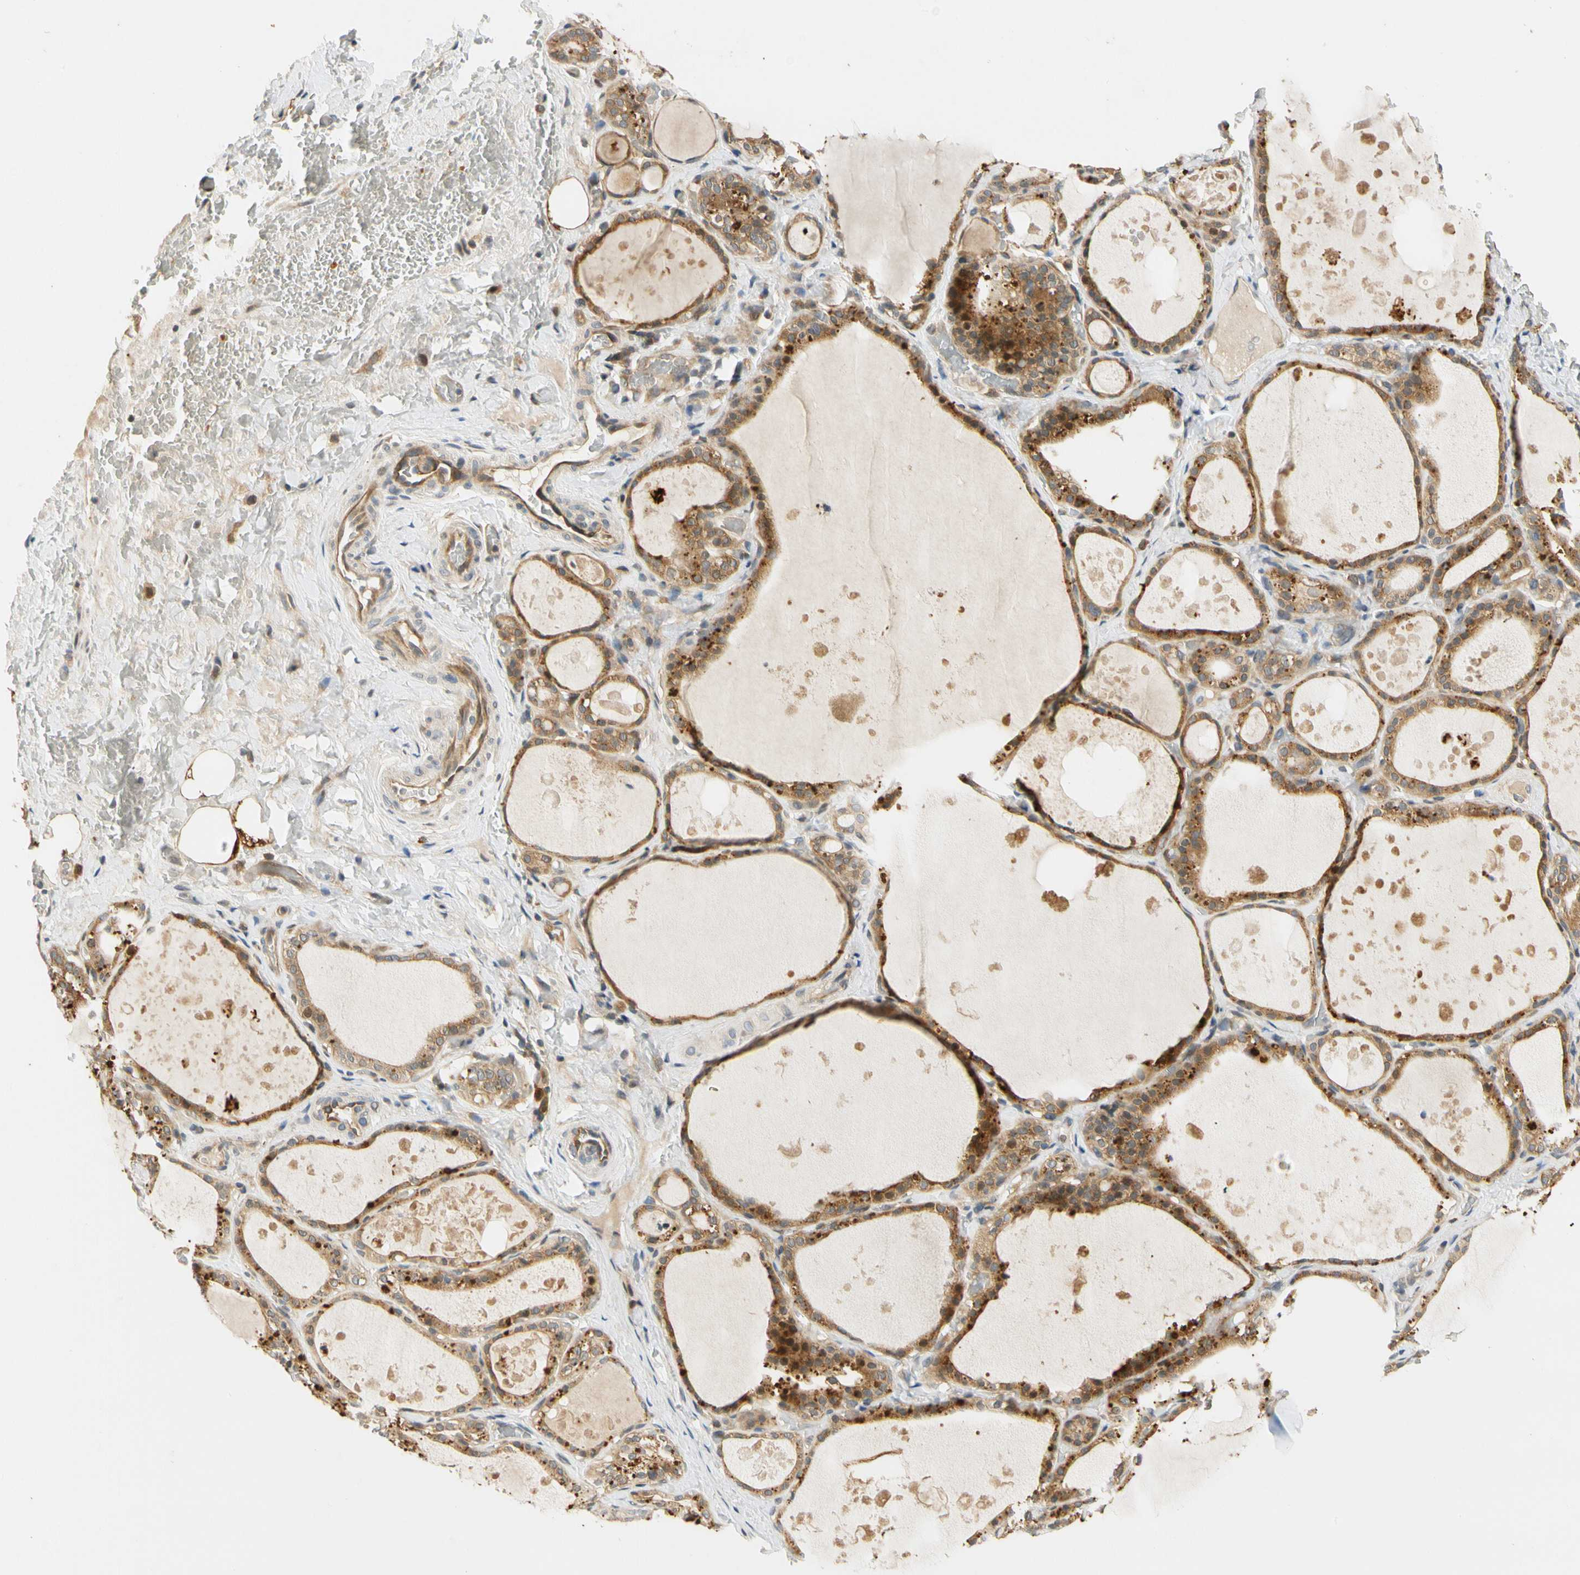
{"staining": {"intensity": "moderate", "quantity": ">75%", "location": "cytoplasmic/membranous"}, "tissue": "thyroid gland", "cell_type": "Glandular cells", "image_type": "normal", "snomed": [{"axis": "morphology", "description": "Normal tissue, NOS"}, {"axis": "topography", "description": "Thyroid gland"}], "caption": "DAB (3,3'-diaminobenzidine) immunohistochemical staining of unremarkable human thyroid gland exhibits moderate cytoplasmic/membranous protein staining in about >75% of glandular cells. (brown staining indicates protein expression, while blue staining denotes nuclei).", "gene": "GATD1", "patient": {"sex": "male", "age": 61}}